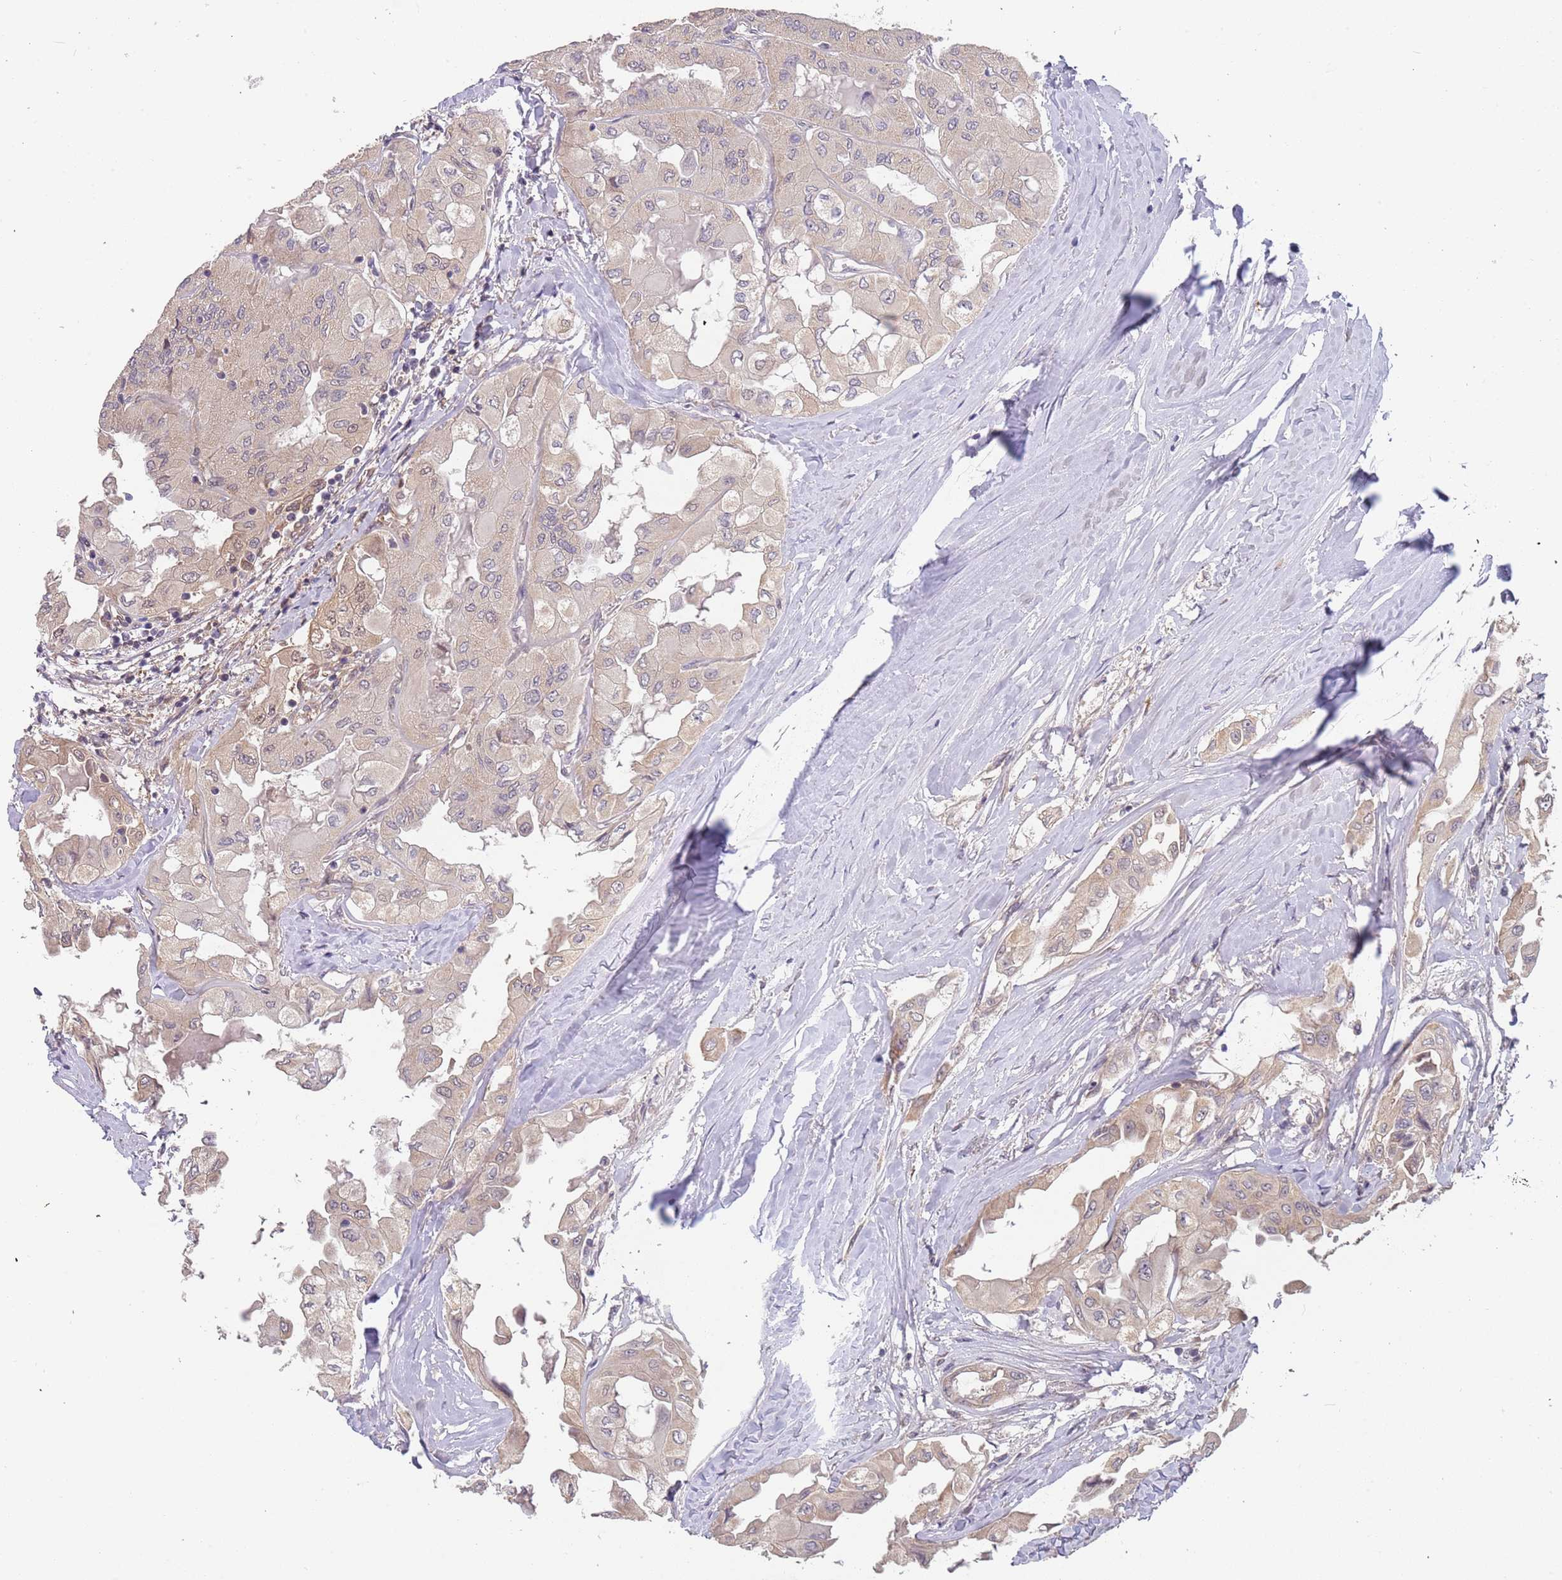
{"staining": {"intensity": "weak", "quantity": "<25%", "location": "cytoplasmic/membranous"}, "tissue": "thyroid cancer", "cell_type": "Tumor cells", "image_type": "cancer", "snomed": [{"axis": "morphology", "description": "Normal tissue, NOS"}, {"axis": "morphology", "description": "Papillary adenocarcinoma, NOS"}, {"axis": "topography", "description": "Thyroid gland"}], "caption": "This is a image of immunohistochemistry (IHC) staining of thyroid papillary adenocarcinoma, which shows no expression in tumor cells.", "gene": "TMEM64", "patient": {"sex": "female", "age": 59}}